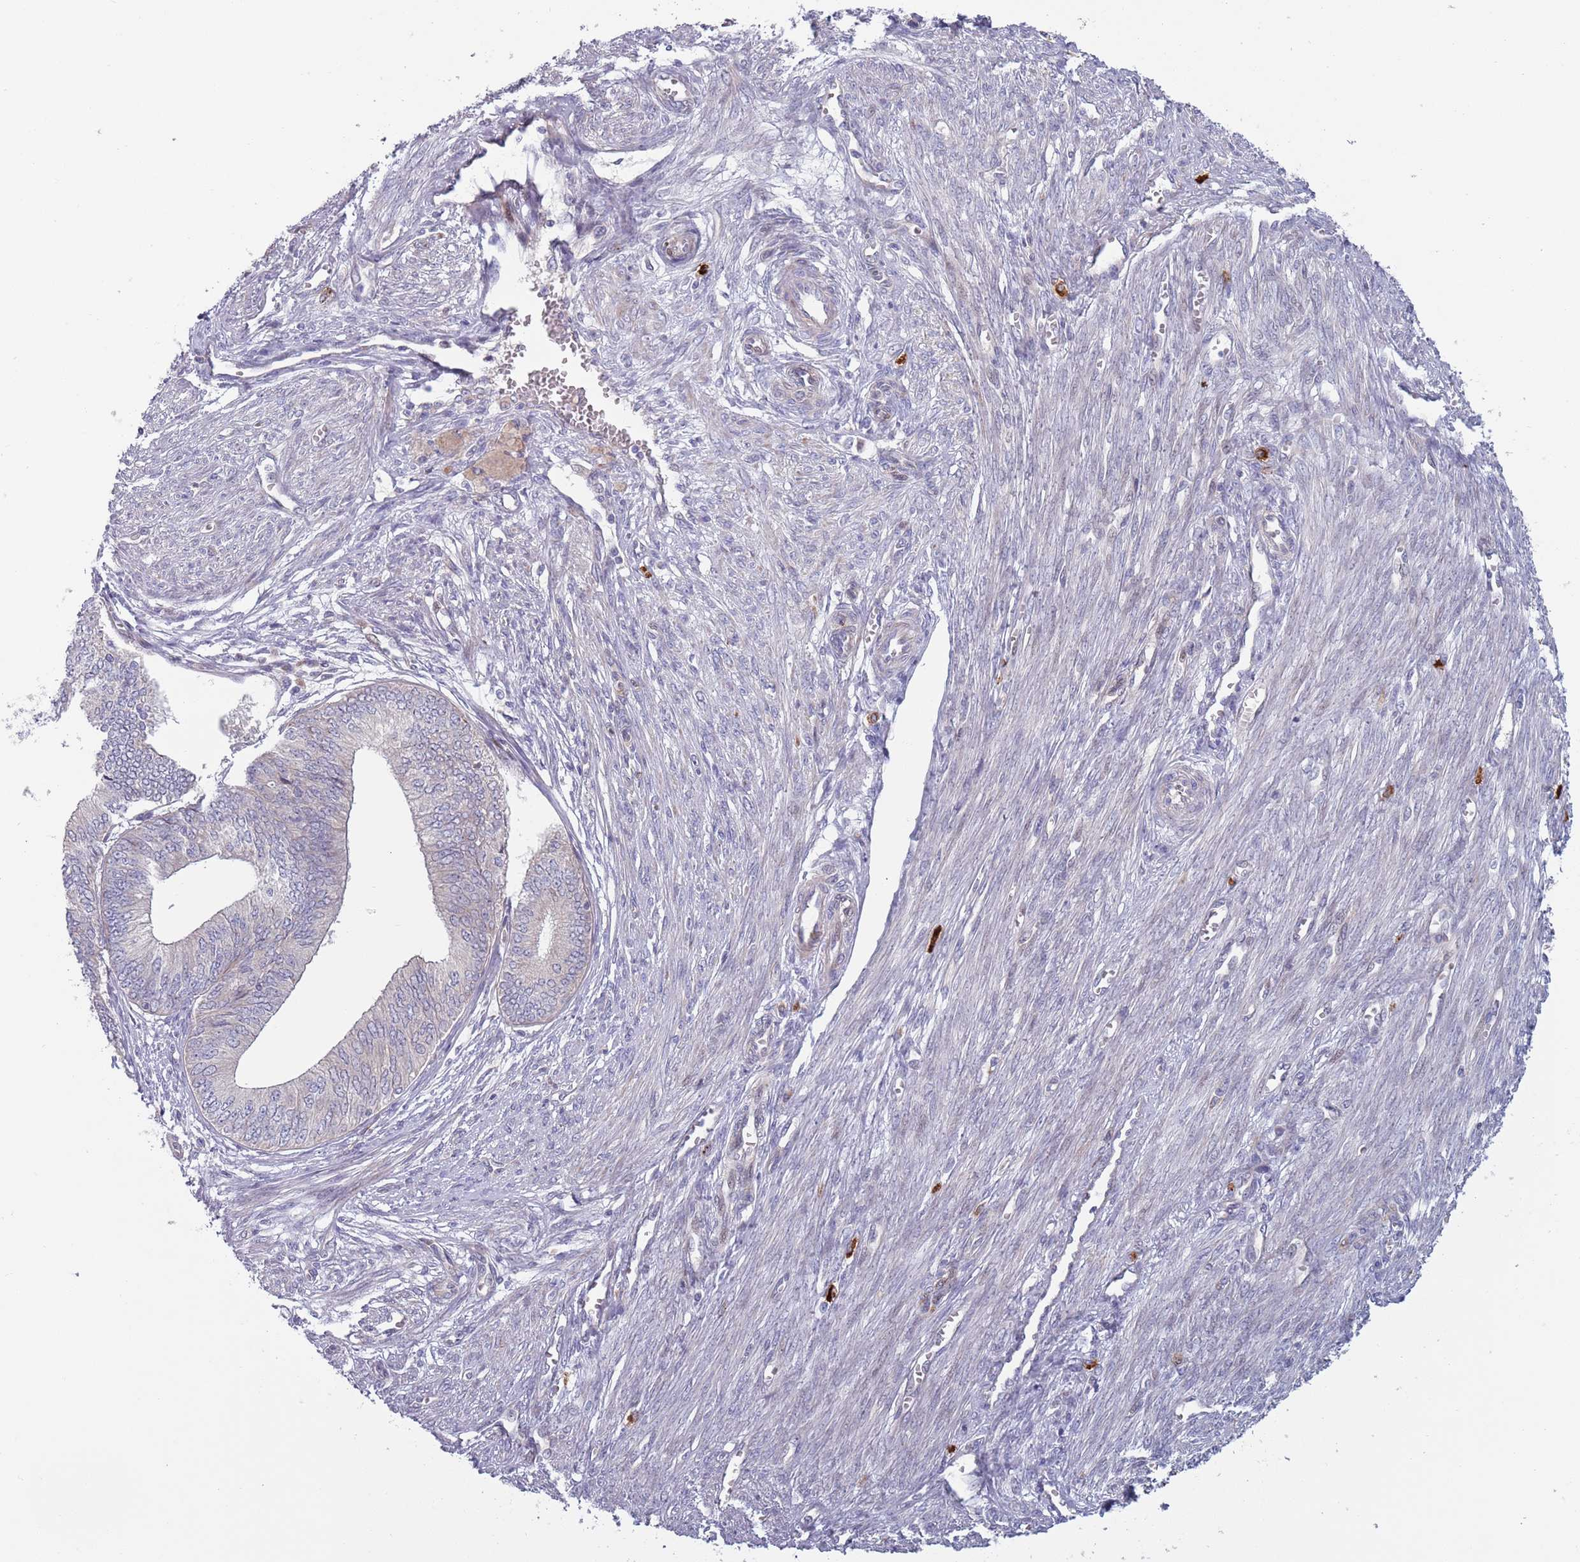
{"staining": {"intensity": "negative", "quantity": "none", "location": "none"}, "tissue": "endometrial cancer", "cell_type": "Tumor cells", "image_type": "cancer", "snomed": [{"axis": "morphology", "description": "Adenocarcinoma, NOS"}, {"axis": "topography", "description": "Endometrium"}], "caption": "Immunohistochemistry (IHC) of endometrial cancer (adenocarcinoma) reveals no staining in tumor cells. Nuclei are stained in blue.", "gene": "TYW1", "patient": {"sex": "female", "age": 68}}